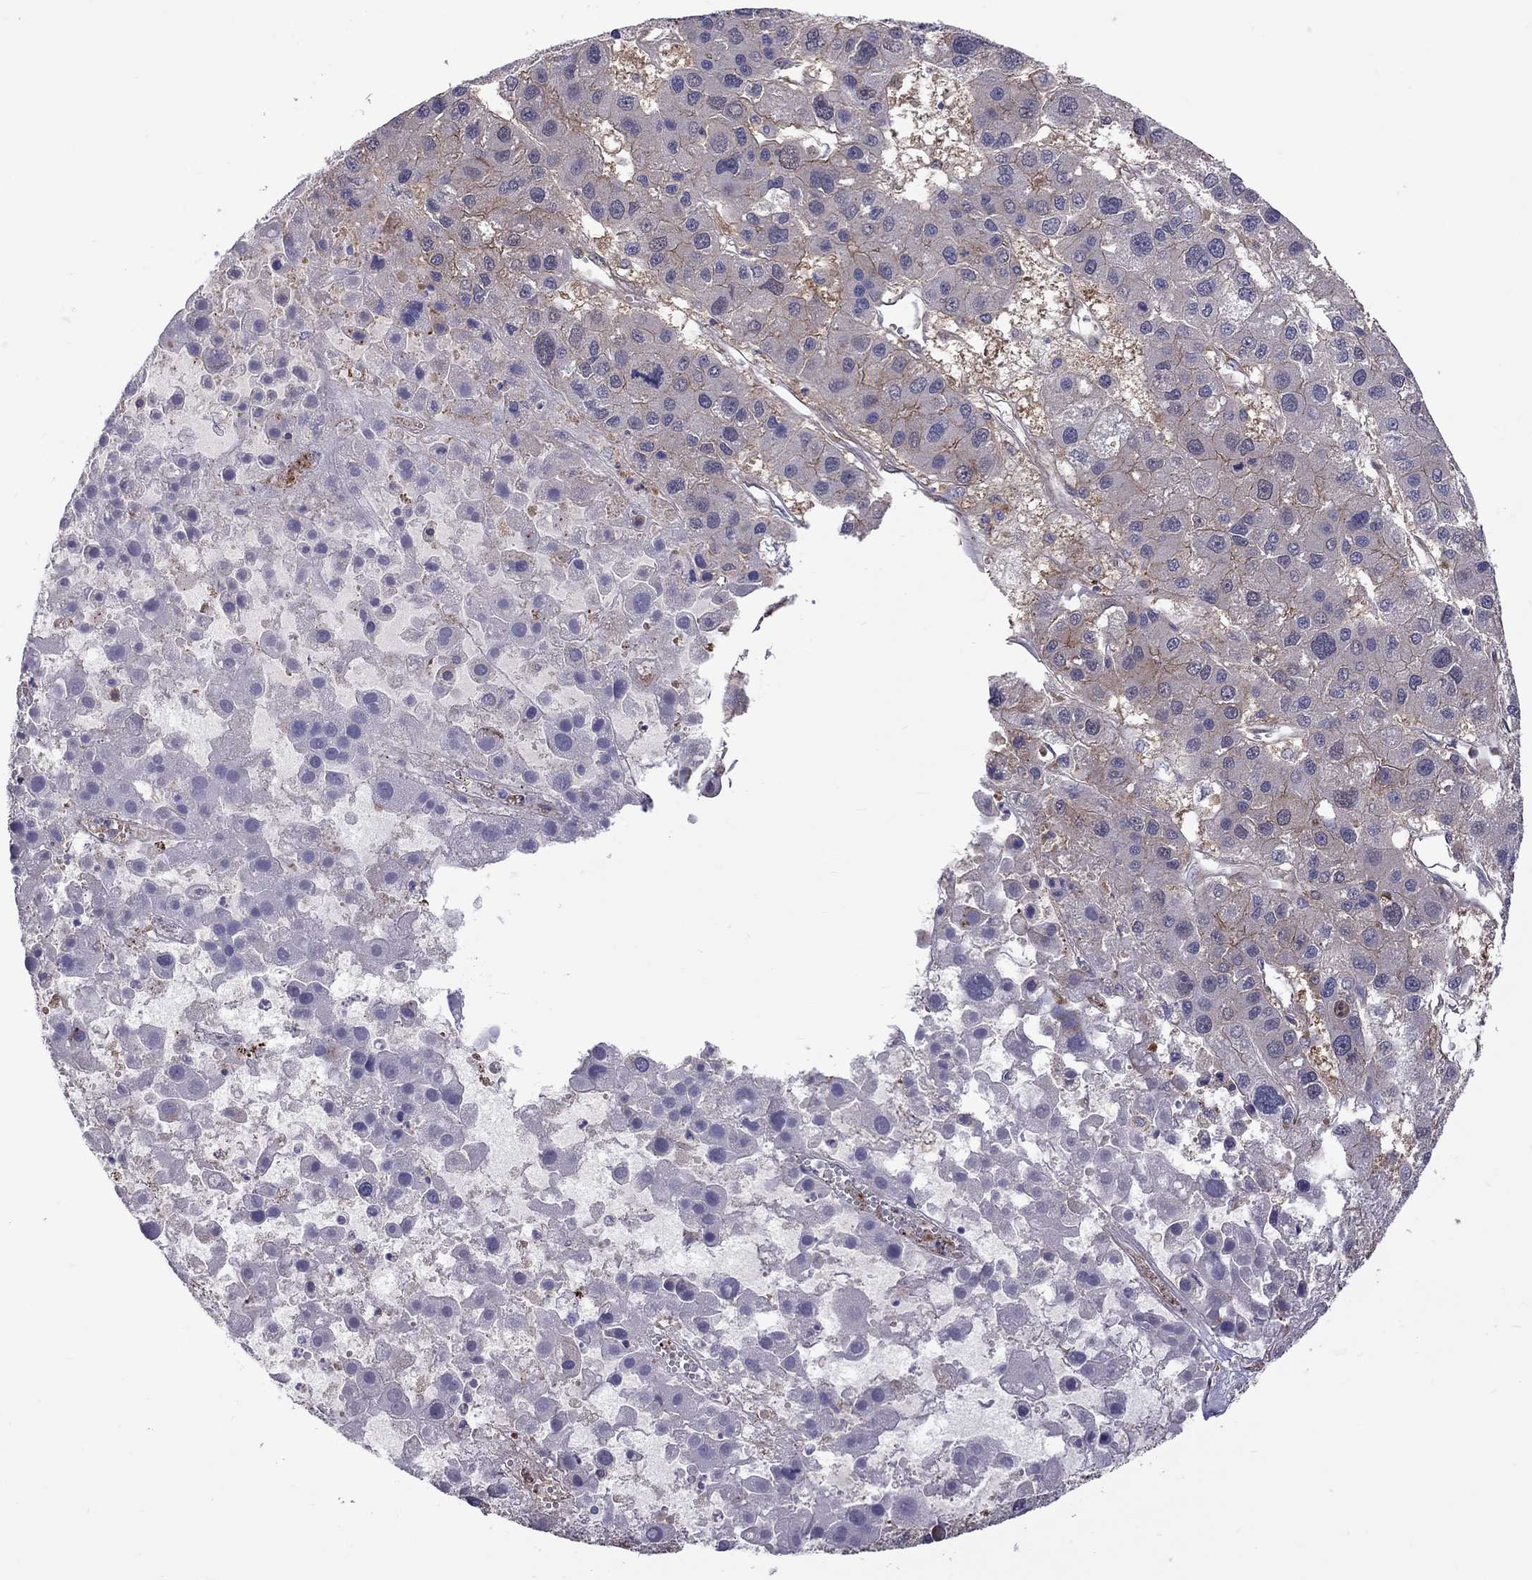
{"staining": {"intensity": "moderate", "quantity": "<25%", "location": "cytoplasmic/membranous"}, "tissue": "liver cancer", "cell_type": "Tumor cells", "image_type": "cancer", "snomed": [{"axis": "morphology", "description": "Carcinoma, Hepatocellular, NOS"}, {"axis": "topography", "description": "Liver"}], "caption": "DAB immunohistochemical staining of human hepatocellular carcinoma (liver) displays moderate cytoplasmic/membranous protein expression in about <25% of tumor cells.", "gene": "EIF4E3", "patient": {"sex": "male", "age": 73}}